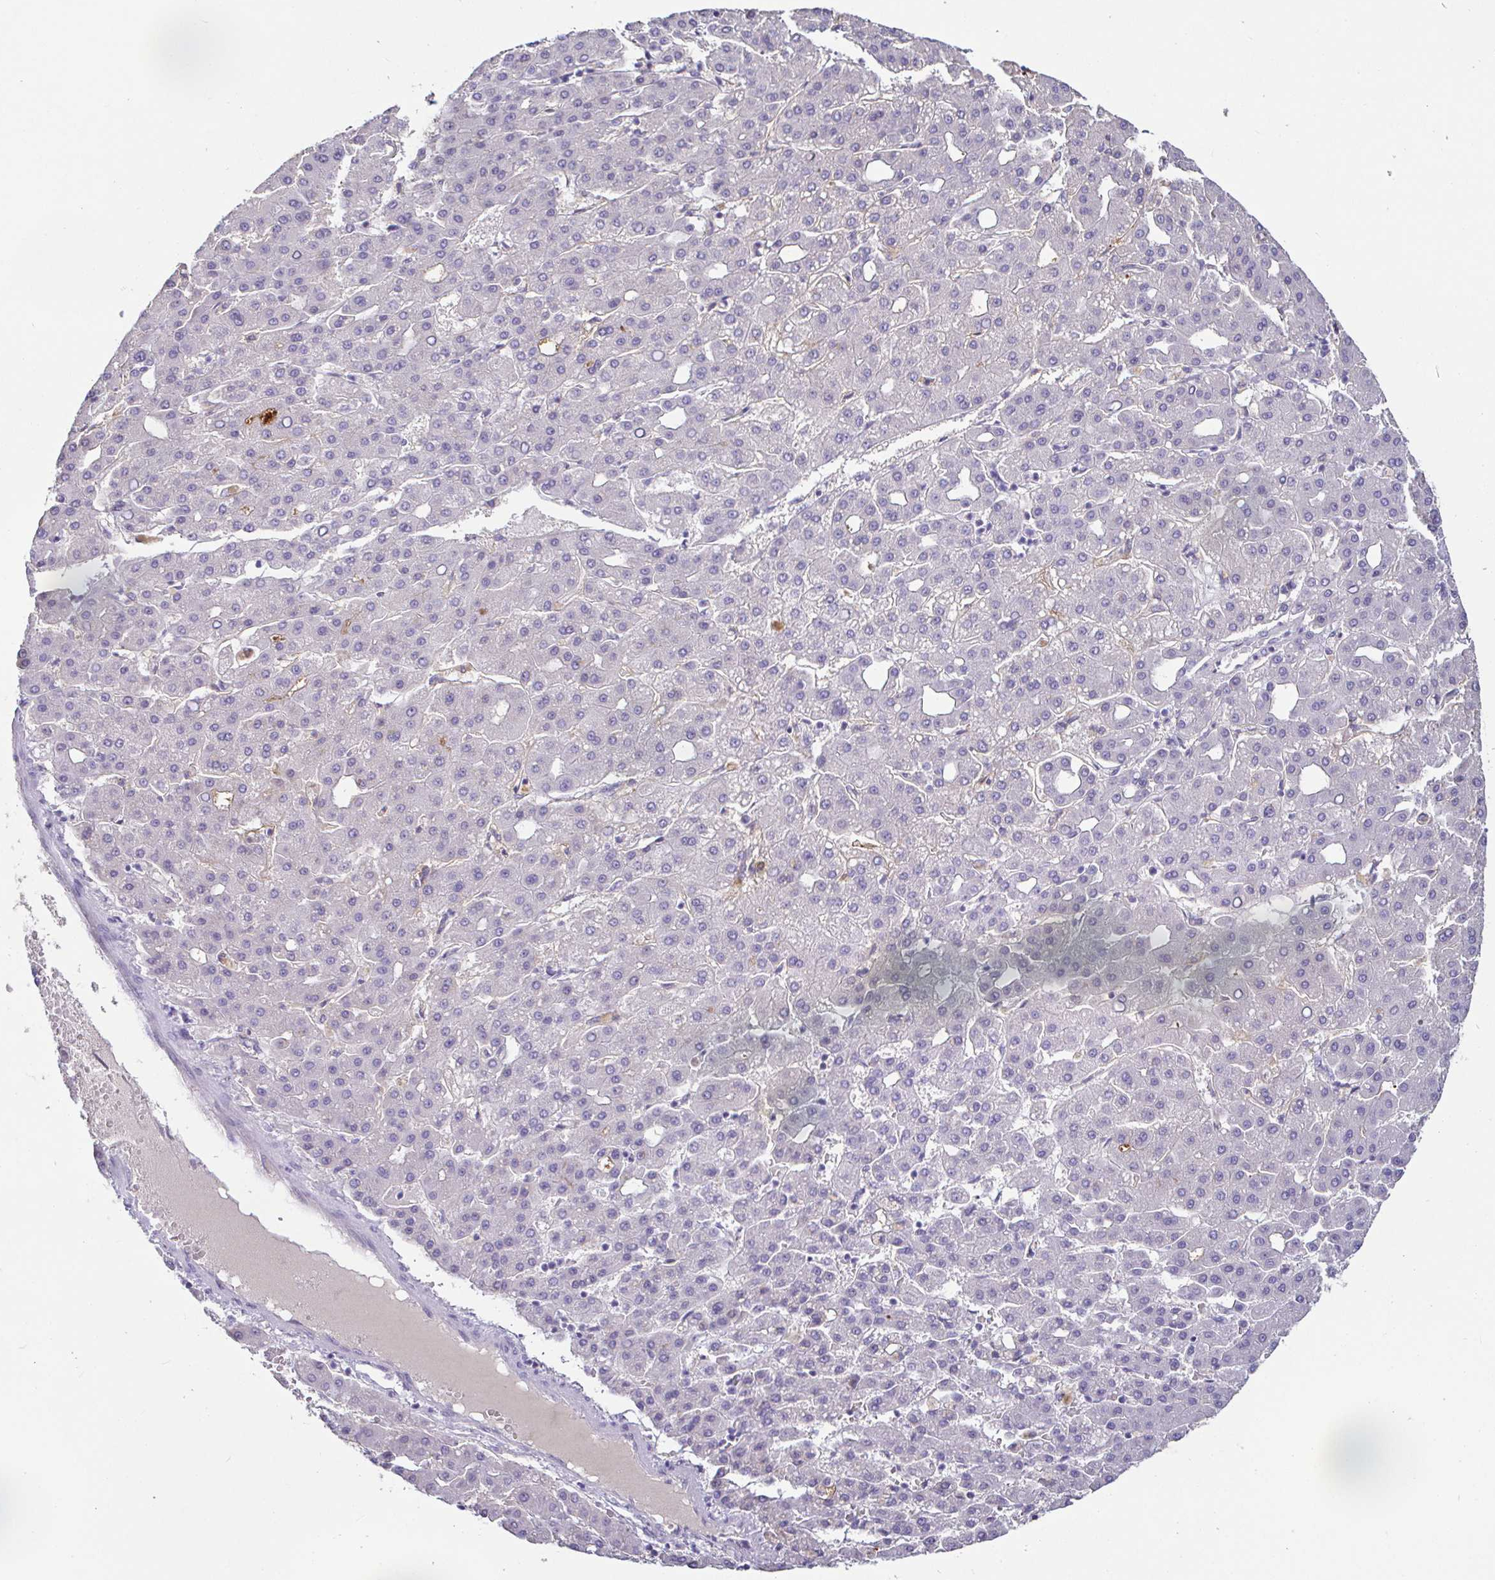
{"staining": {"intensity": "negative", "quantity": "none", "location": "none"}, "tissue": "liver cancer", "cell_type": "Tumor cells", "image_type": "cancer", "snomed": [{"axis": "morphology", "description": "Carcinoma, Hepatocellular, NOS"}, {"axis": "topography", "description": "Liver"}], "caption": "Immunohistochemistry histopathology image of neoplastic tissue: liver cancer (hepatocellular carcinoma) stained with DAB exhibits no significant protein staining in tumor cells. (Immunohistochemistry, brightfield microscopy, high magnification).", "gene": "SAA4", "patient": {"sex": "male", "age": 65}}